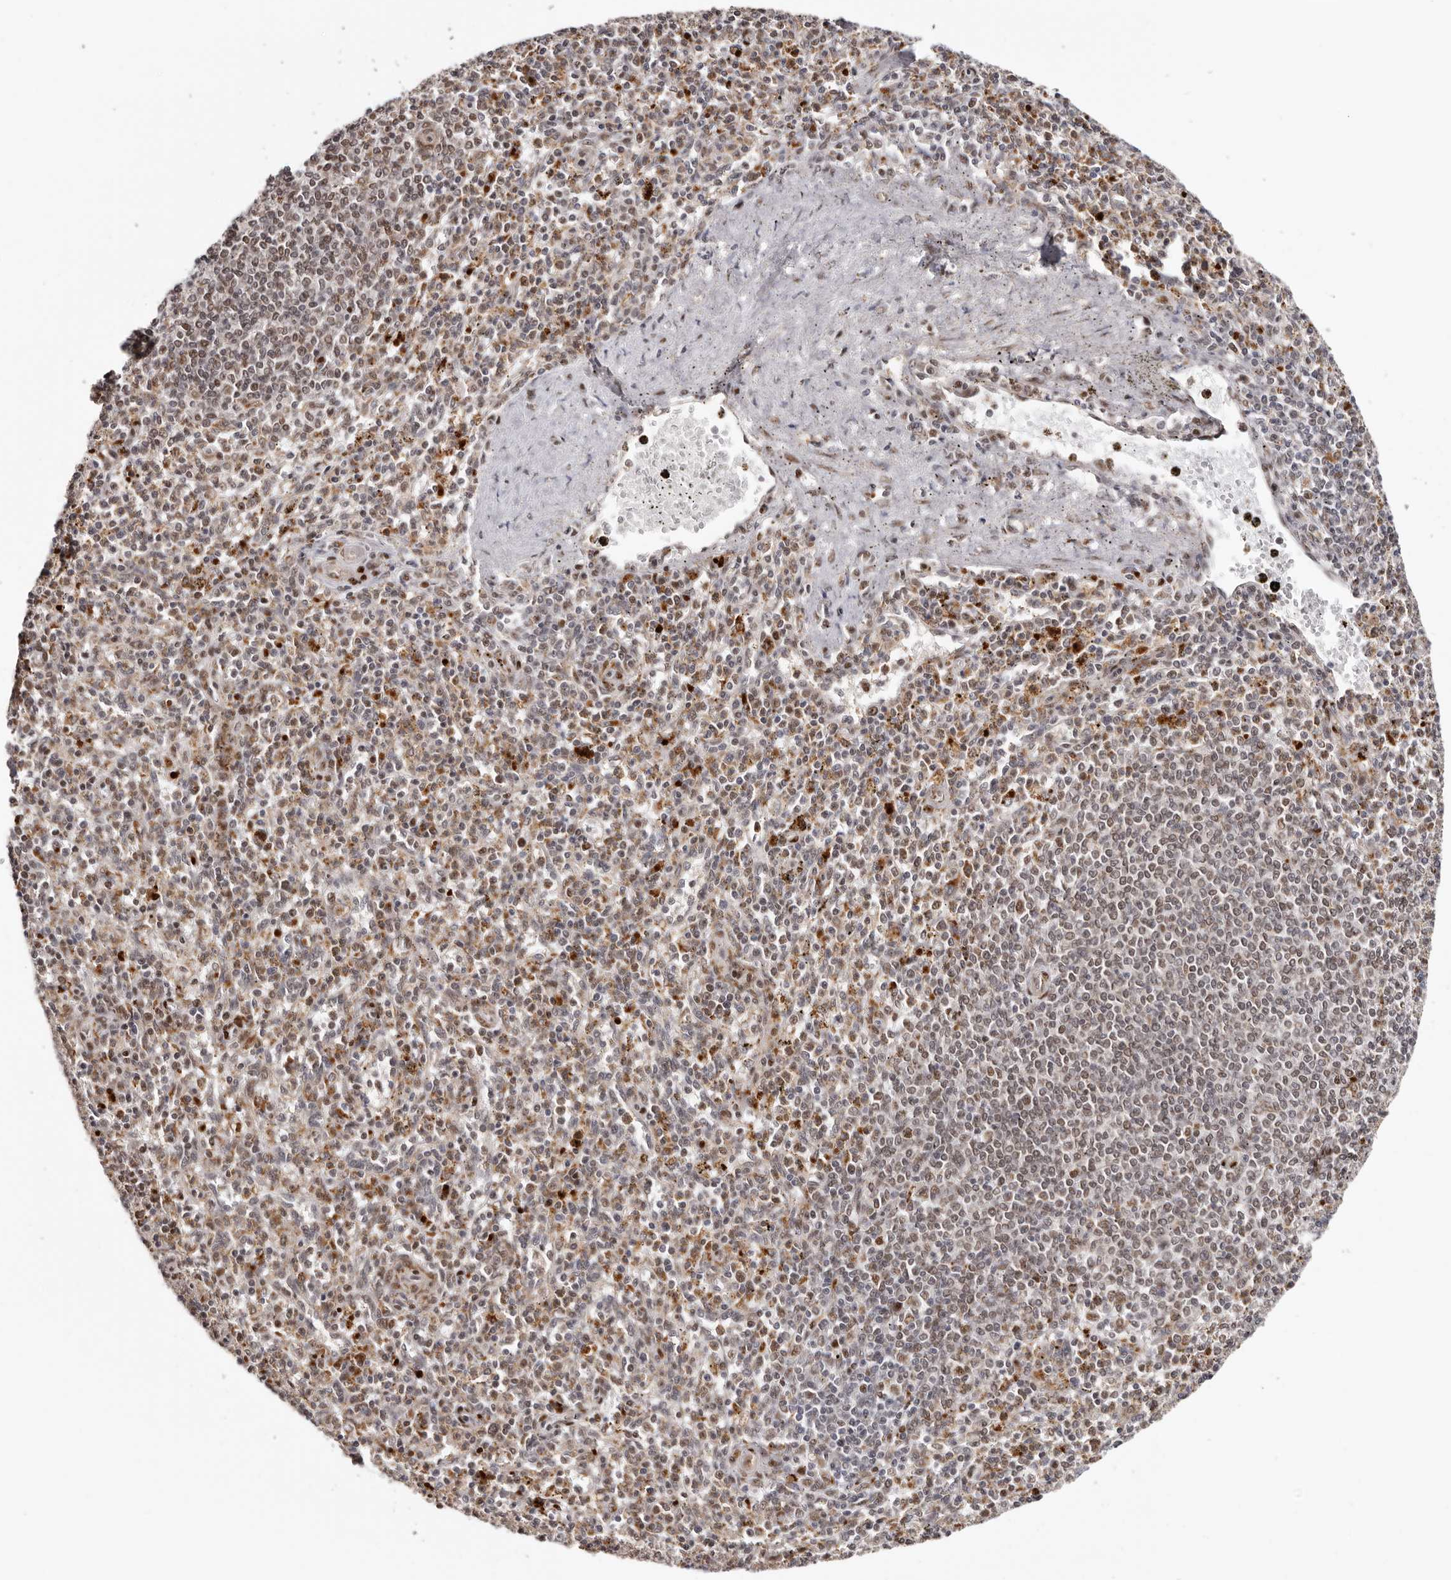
{"staining": {"intensity": "weak", "quantity": "25%-75%", "location": "cytoplasmic/membranous"}, "tissue": "spleen", "cell_type": "Cells in red pulp", "image_type": "normal", "snomed": [{"axis": "morphology", "description": "Normal tissue, NOS"}, {"axis": "topography", "description": "Spleen"}], "caption": "DAB (3,3'-diaminobenzidine) immunohistochemical staining of unremarkable human spleen exhibits weak cytoplasmic/membranous protein positivity in approximately 25%-75% of cells in red pulp.", "gene": "SMAD7", "patient": {"sex": "male", "age": 72}}